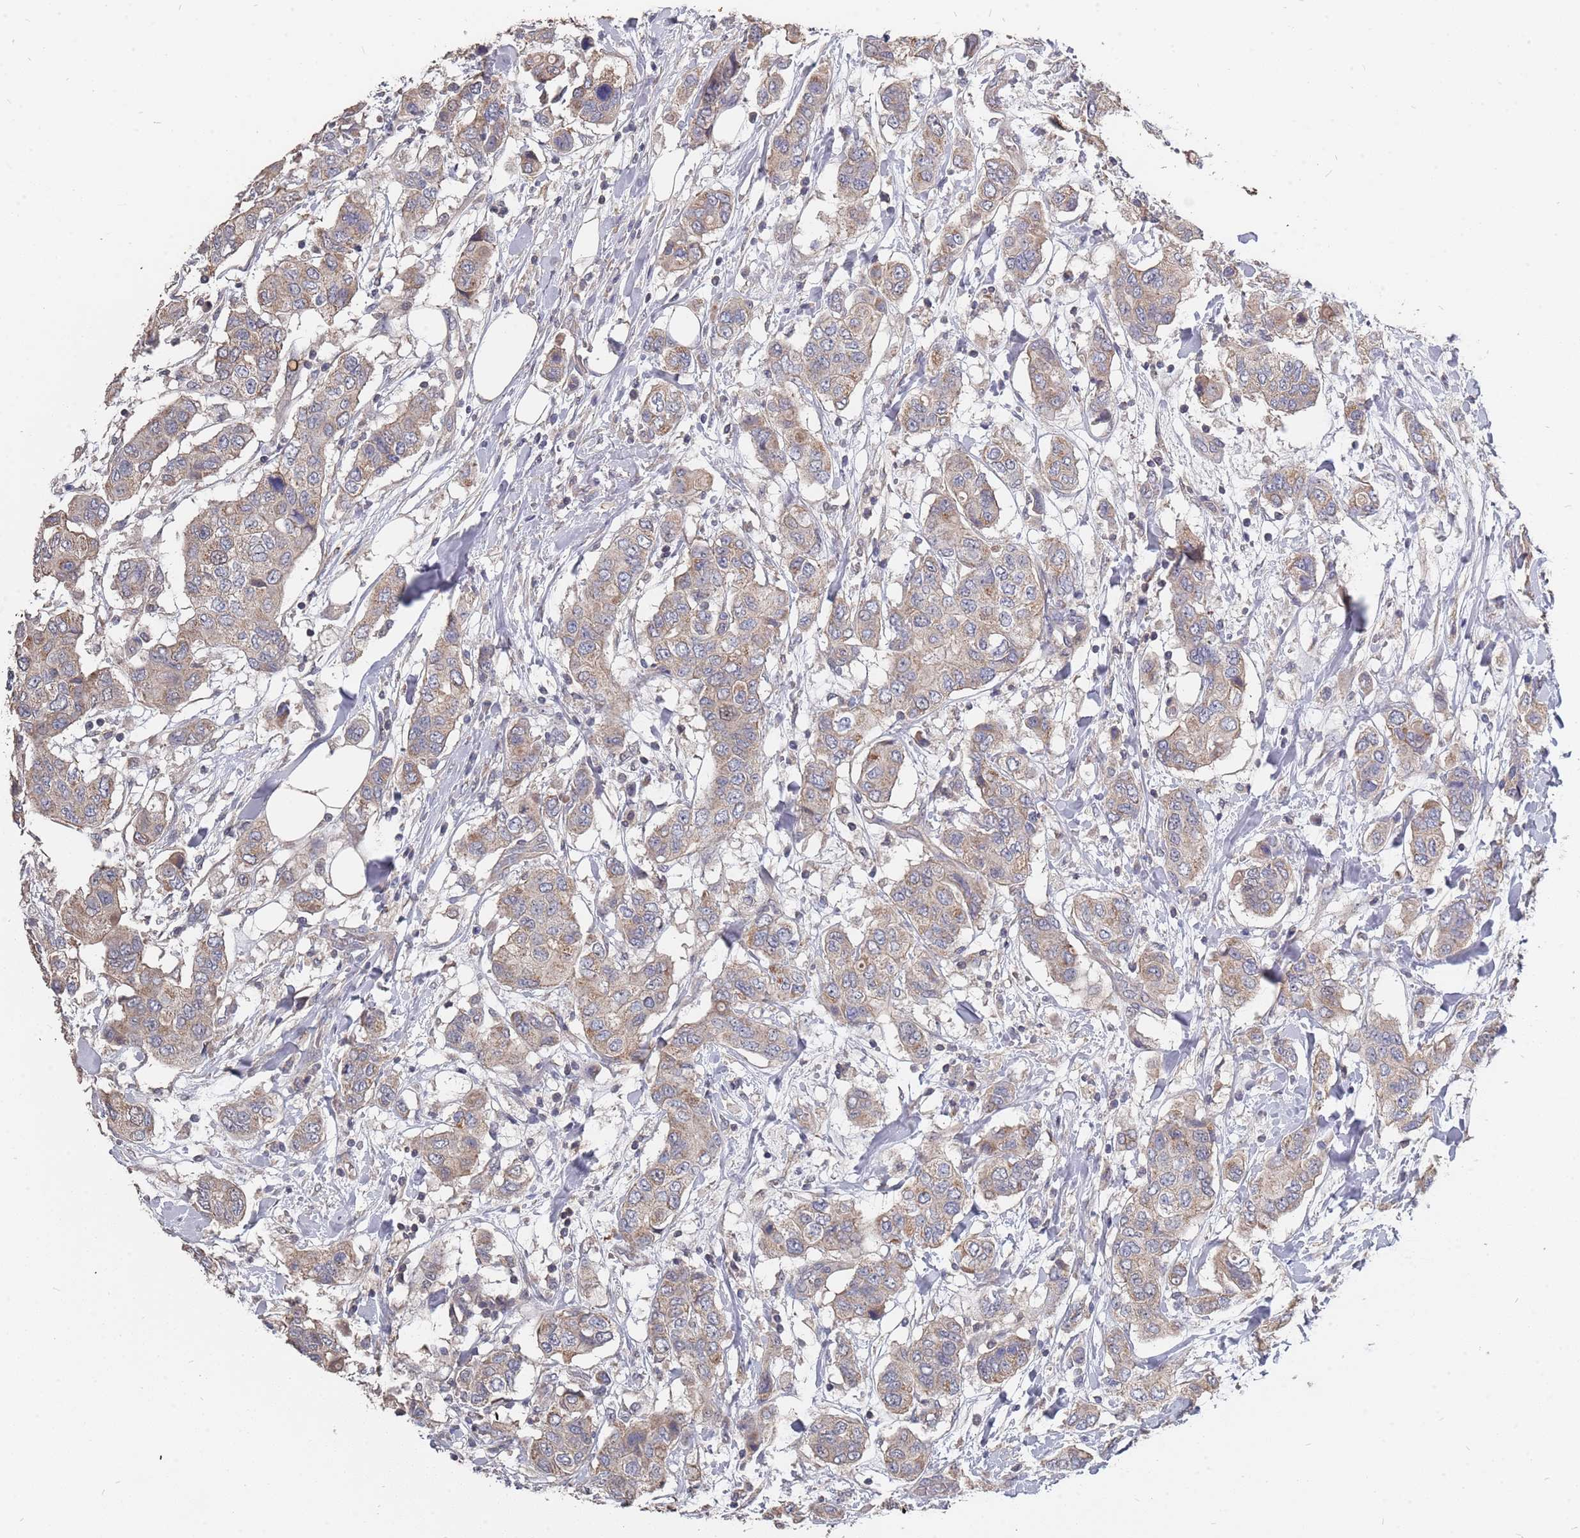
{"staining": {"intensity": "weak", "quantity": ">75%", "location": "cytoplasmic/membranous"}, "tissue": "breast cancer", "cell_type": "Tumor cells", "image_type": "cancer", "snomed": [{"axis": "morphology", "description": "Lobular carcinoma"}, {"axis": "topography", "description": "Breast"}], "caption": "Breast cancer stained for a protein (brown) shows weak cytoplasmic/membranous positive positivity in about >75% of tumor cells.", "gene": "TCEANC2", "patient": {"sex": "female", "age": 51}}